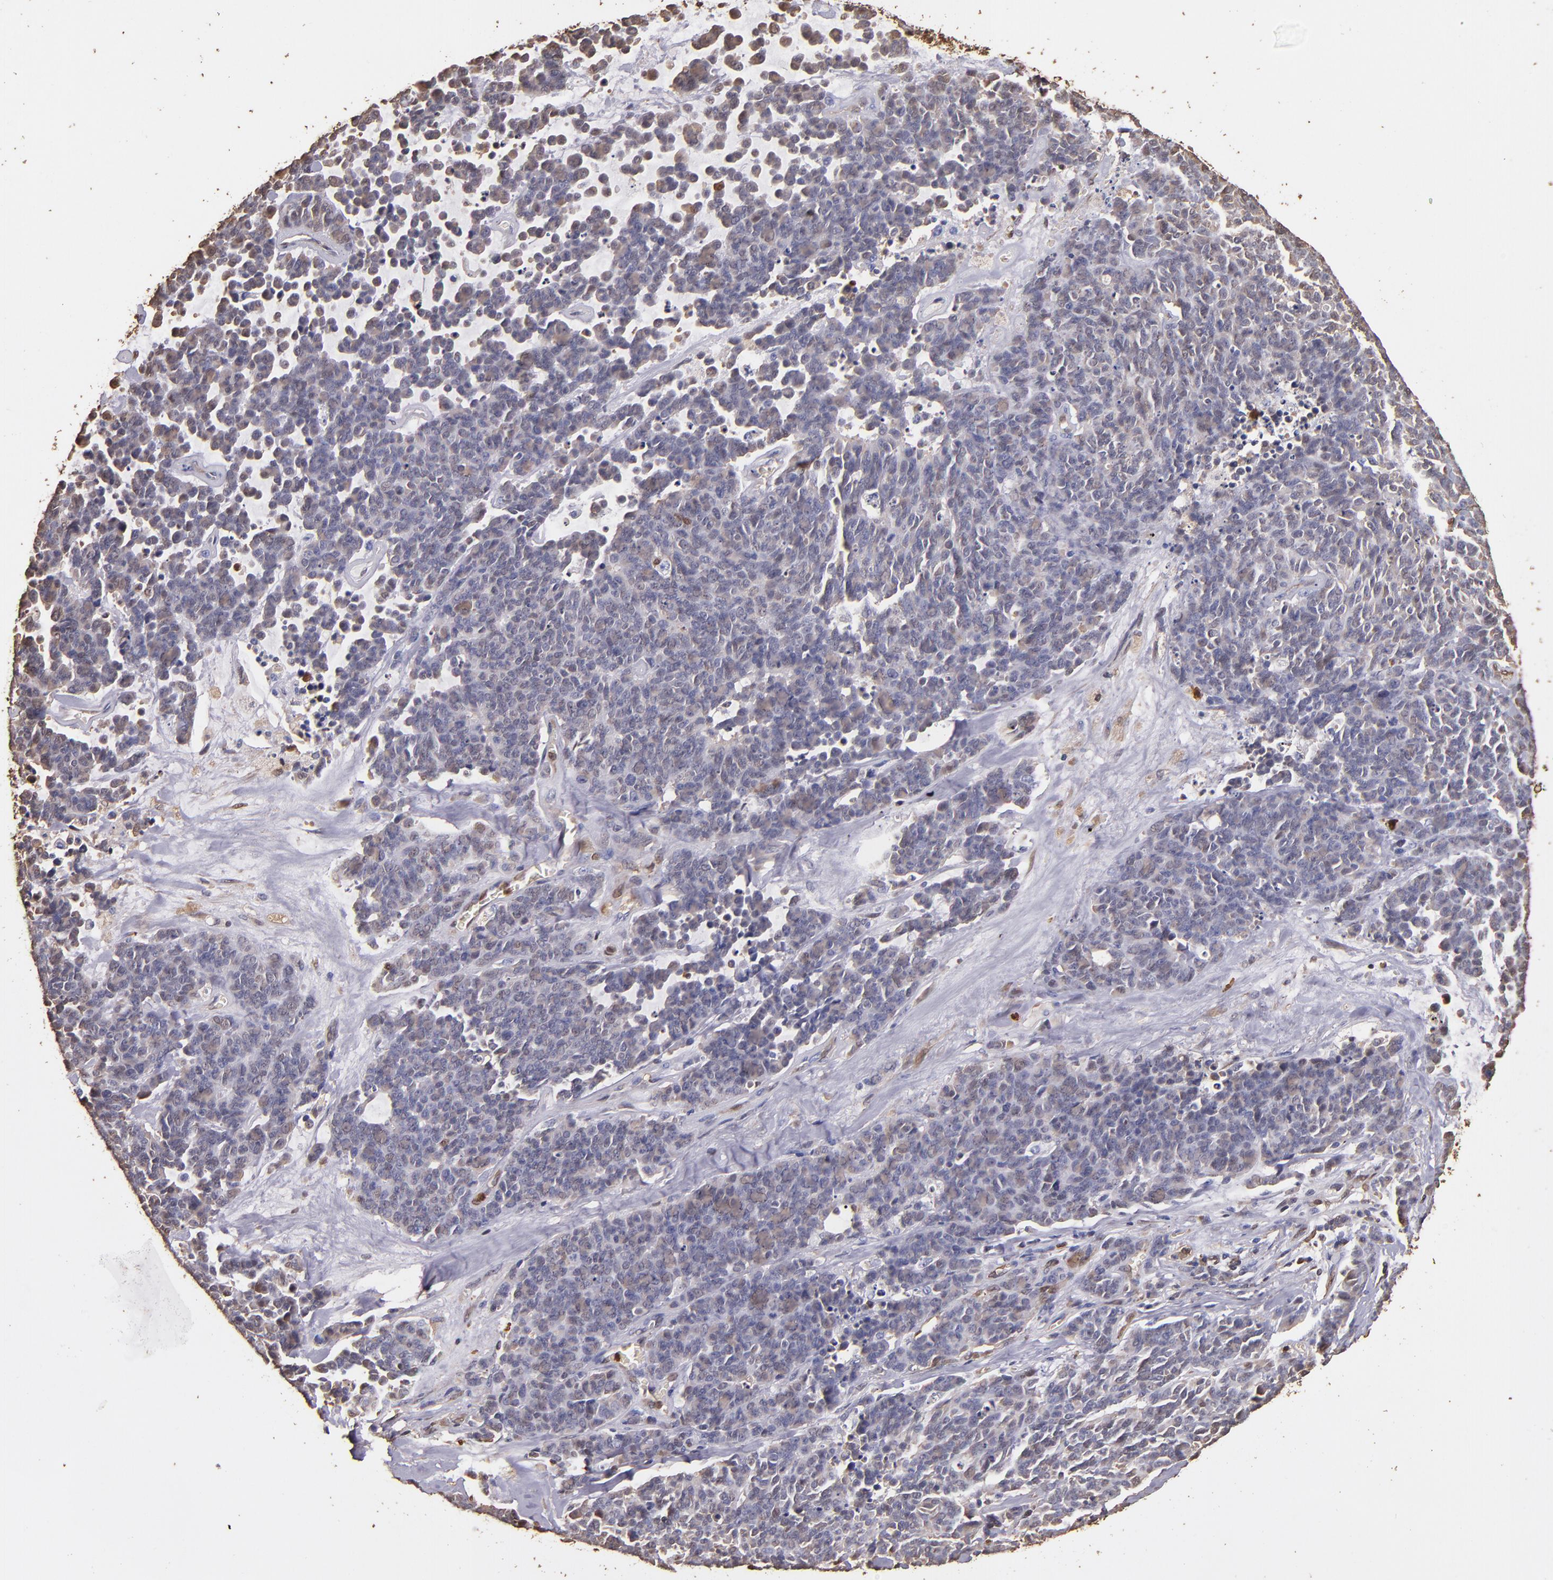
{"staining": {"intensity": "negative", "quantity": "none", "location": "none"}, "tissue": "lung cancer", "cell_type": "Tumor cells", "image_type": "cancer", "snomed": [{"axis": "morphology", "description": "Neoplasm, malignant, NOS"}, {"axis": "topography", "description": "Lung"}], "caption": "High power microscopy photomicrograph of an immunohistochemistry (IHC) photomicrograph of lung cancer (malignant neoplasm), revealing no significant positivity in tumor cells. (Immunohistochemistry (ihc), brightfield microscopy, high magnification).", "gene": "S100A6", "patient": {"sex": "female", "age": 58}}